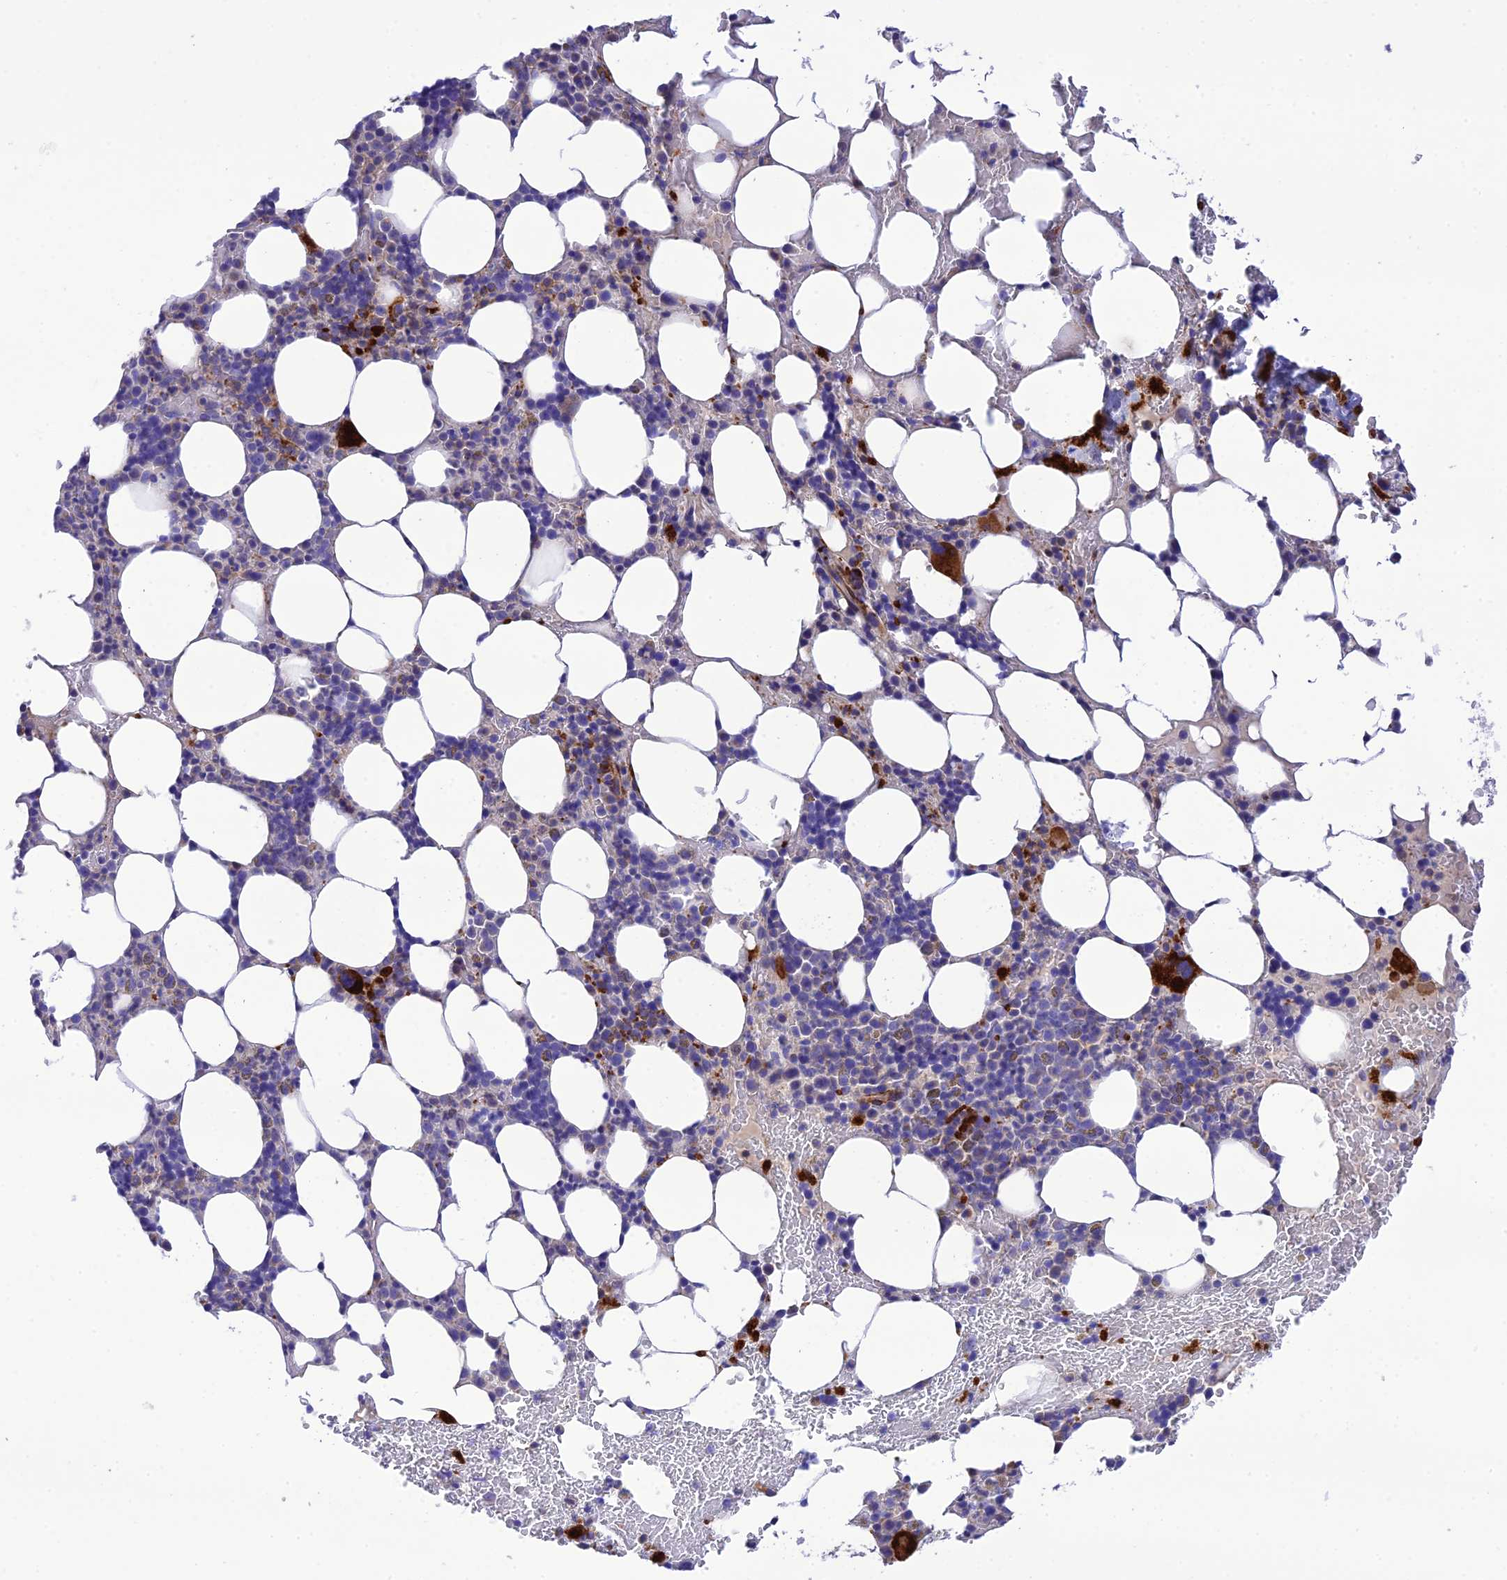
{"staining": {"intensity": "strong", "quantity": "<25%", "location": "cytoplasmic/membranous"}, "tissue": "bone marrow", "cell_type": "Hematopoietic cells", "image_type": "normal", "snomed": [{"axis": "morphology", "description": "Normal tissue, NOS"}, {"axis": "topography", "description": "Bone marrow"}], "caption": "Immunohistochemistry (IHC) histopathology image of unremarkable bone marrow: human bone marrow stained using immunohistochemistry (IHC) displays medium levels of strong protein expression localized specifically in the cytoplasmic/membranous of hematopoietic cells, appearing as a cytoplasmic/membranous brown color.", "gene": "FRA10AC1", "patient": {"sex": "male", "age": 78}}